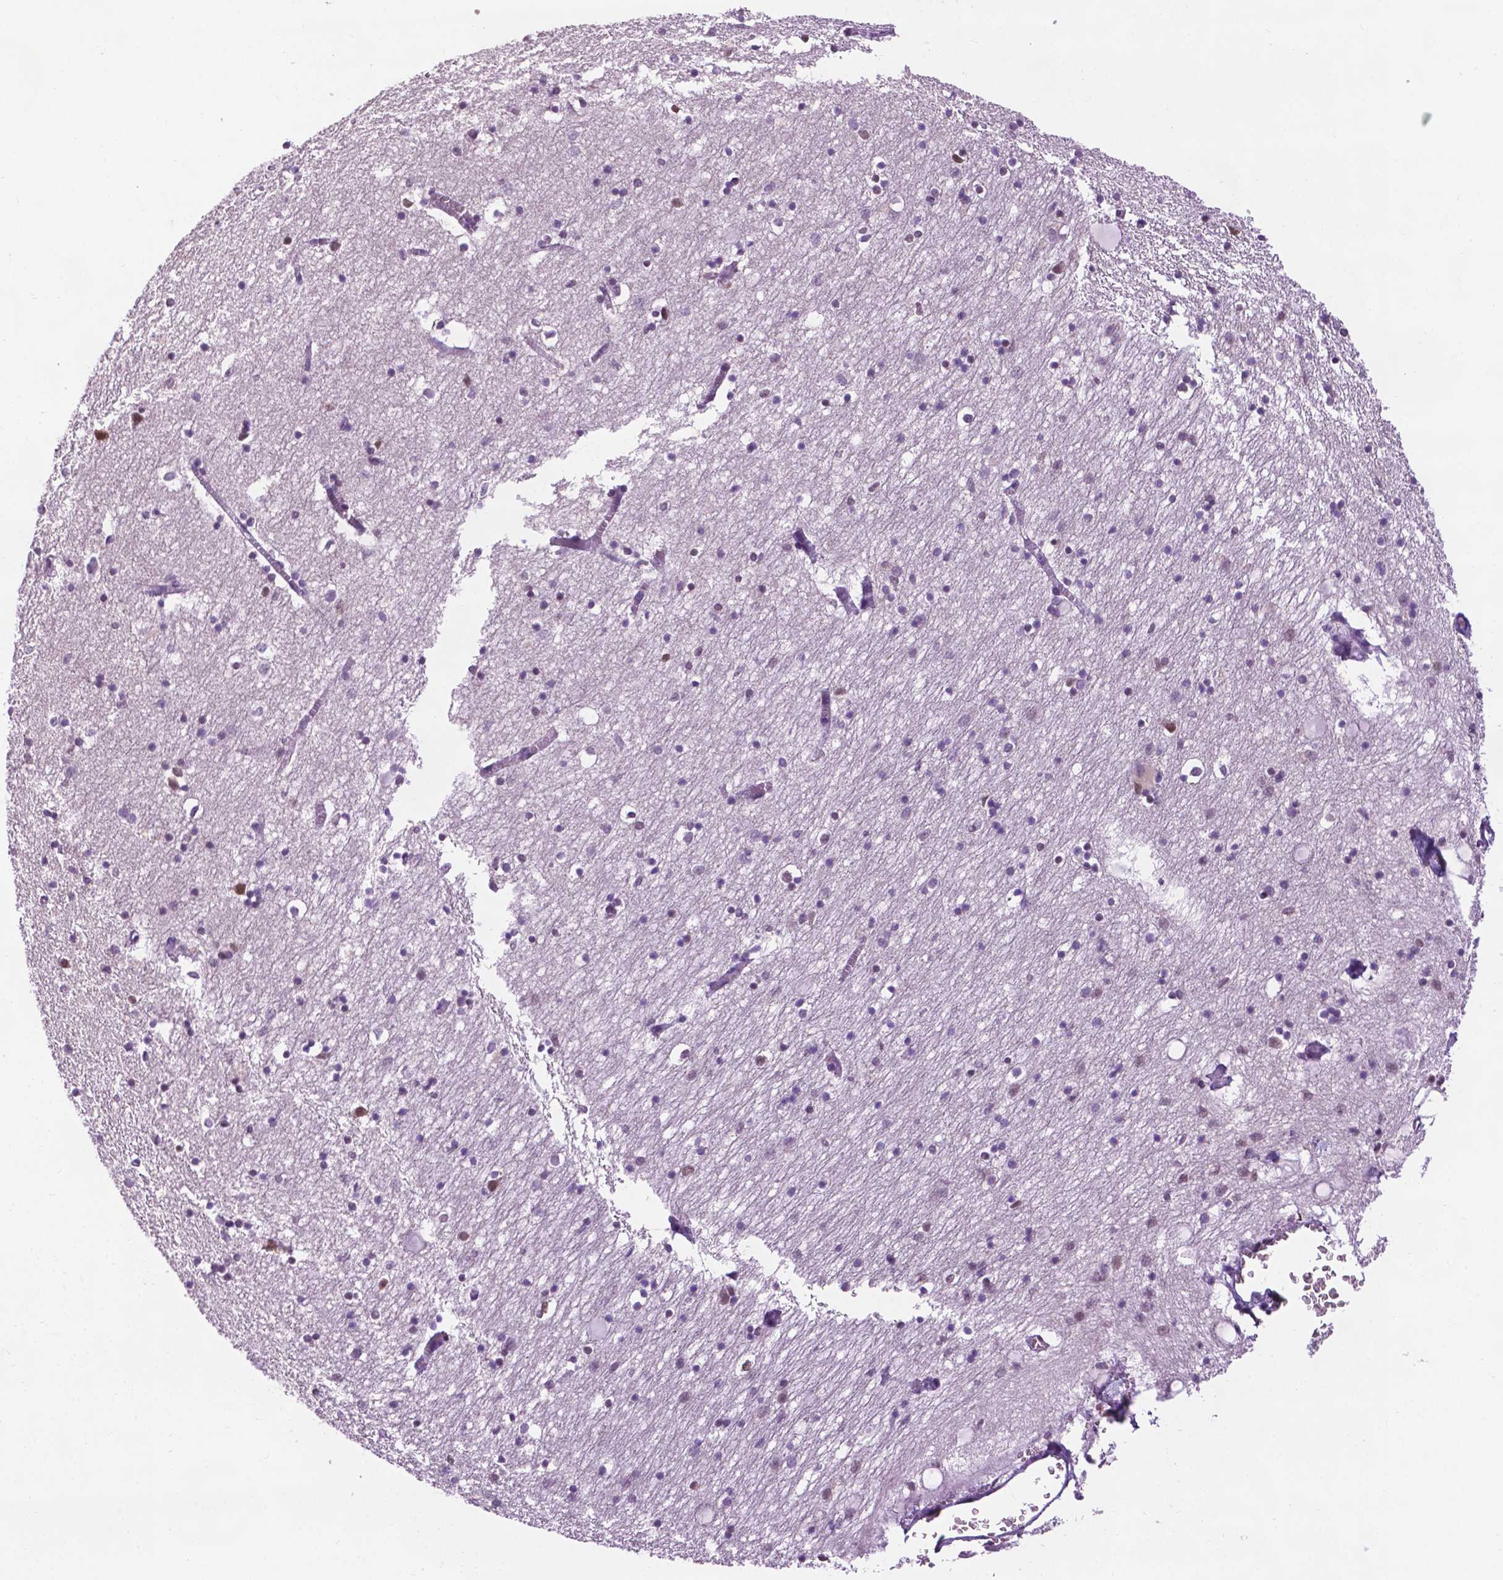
{"staining": {"intensity": "moderate", "quantity": "<25%", "location": "nuclear"}, "tissue": "hippocampus", "cell_type": "Glial cells", "image_type": "normal", "snomed": [{"axis": "morphology", "description": "Normal tissue, NOS"}, {"axis": "topography", "description": "Lateral ventricle wall"}, {"axis": "topography", "description": "Hippocampus"}], "caption": "A low amount of moderate nuclear expression is seen in approximately <25% of glial cells in benign hippocampus.", "gene": "UBQLN4", "patient": {"sex": "female", "age": 63}}